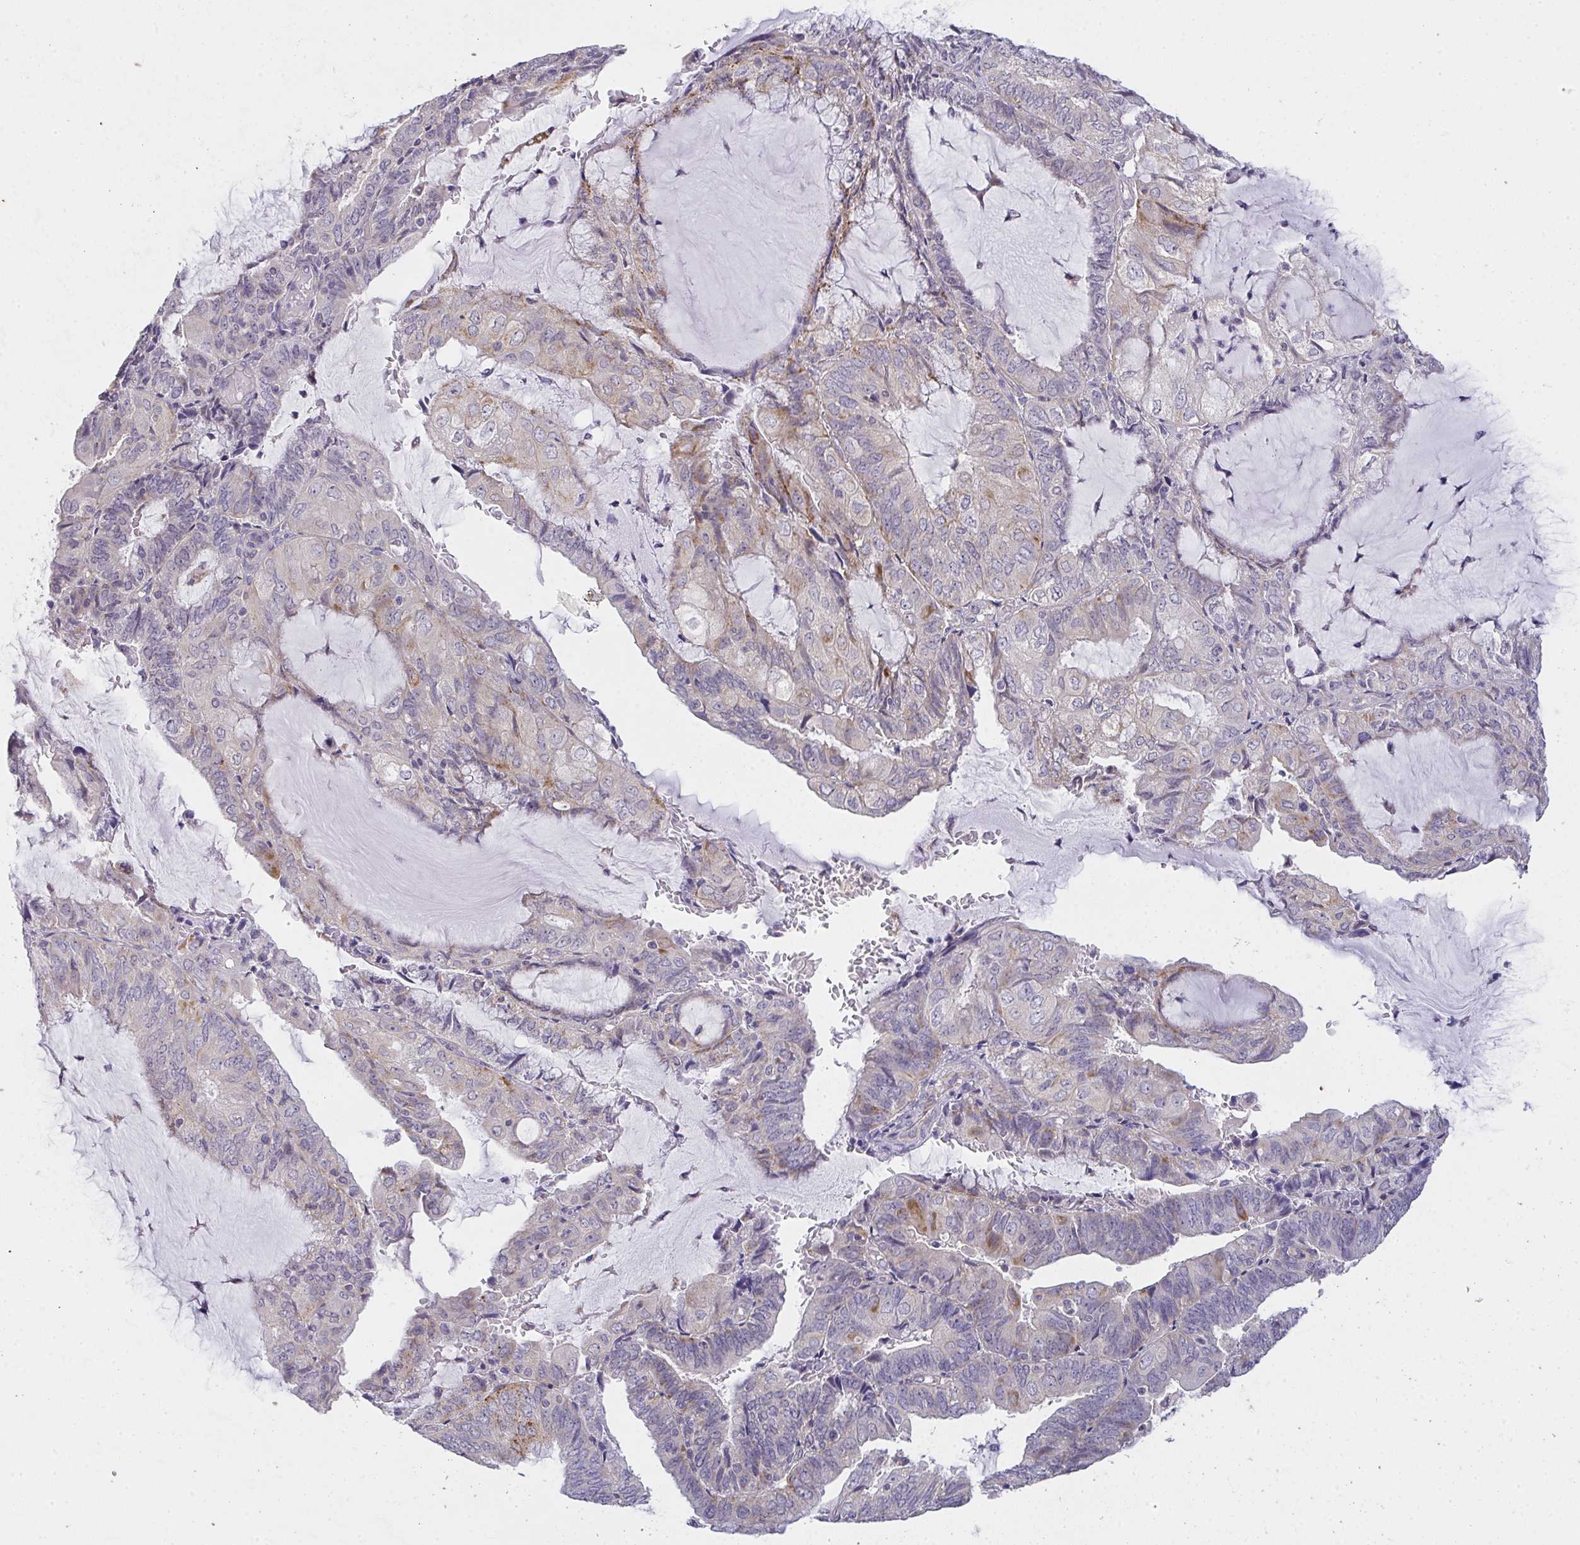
{"staining": {"intensity": "moderate", "quantity": "<25%", "location": "cytoplasmic/membranous"}, "tissue": "endometrial cancer", "cell_type": "Tumor cells", "image_type": "cancer", "snomed": [{"axis": "morphology", "description": "Adenocarcinoma, NOS"}, {"axis": "topography", "description": "Endometrium"}], "caption": "Human endometrial adenocarcinoma stained with a brown dye displays moderate cytoplasmic/membranous positive positivity in about <25% of tumor cells.", "gene": "TMEM219", "patient": {"sex": "female", "age": 81}}